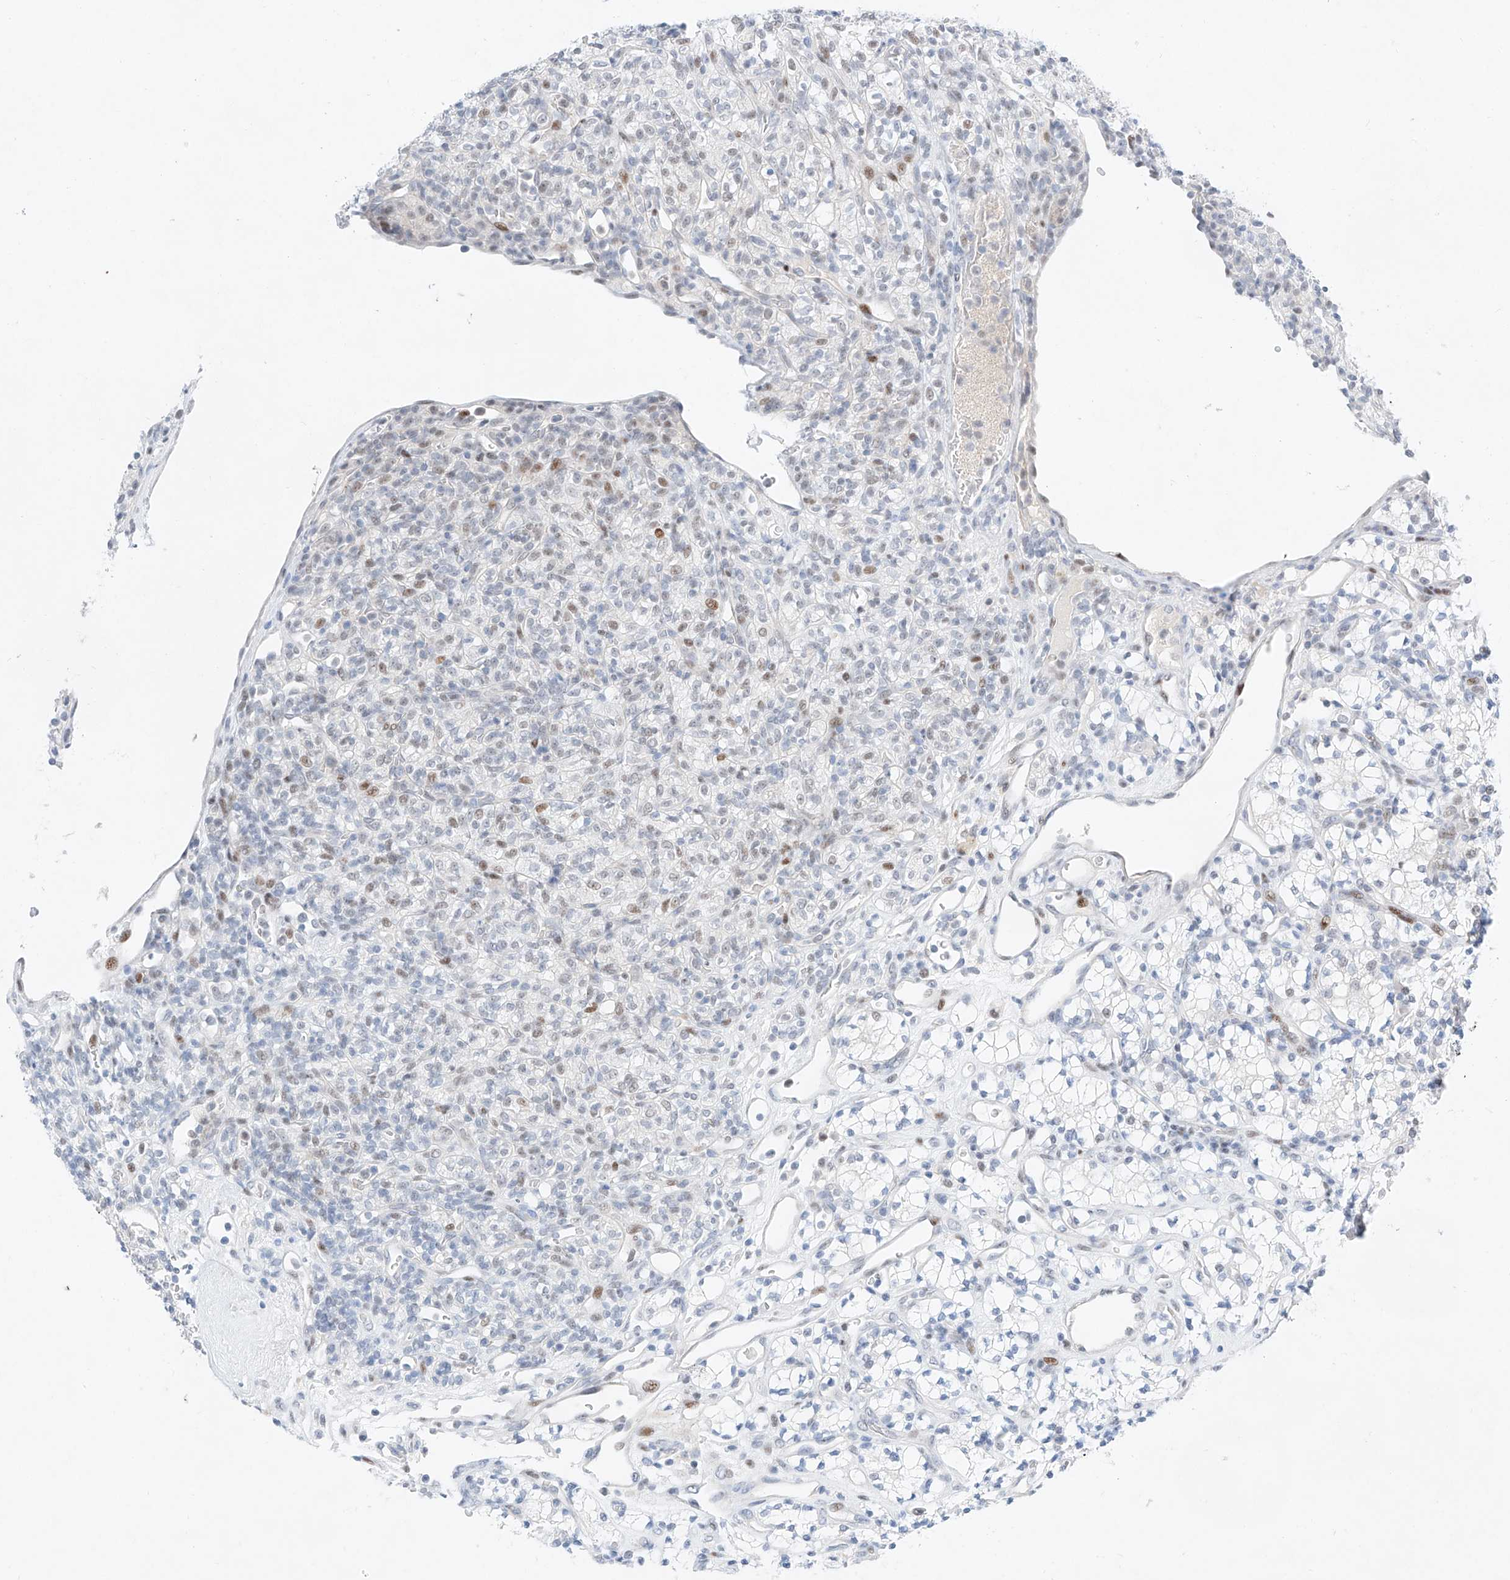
{"staining": {"intensity": "negative", "quantity": "none", "location": "none"}, "tissue": "renal cancer", "cell_type": "Tumor cells", "image_type": "cancer", "snomed": [{"axis": "morphology", "description": "Adenocarcinoma, NOS"}, {"axis": "topography", "description": "Kidney"}], "caption": "An image of human renal cancer is negative for staining in tumor cells. Brightfield microscopy of immunohistochemistry (IHC) stained with DAB (3,3'-diaminobenzidine) (brown) and hematoxylin (blue), captured at high magnification.", "gene": "NT5C3B", "patient": {"sex": "male", "age": 77}}